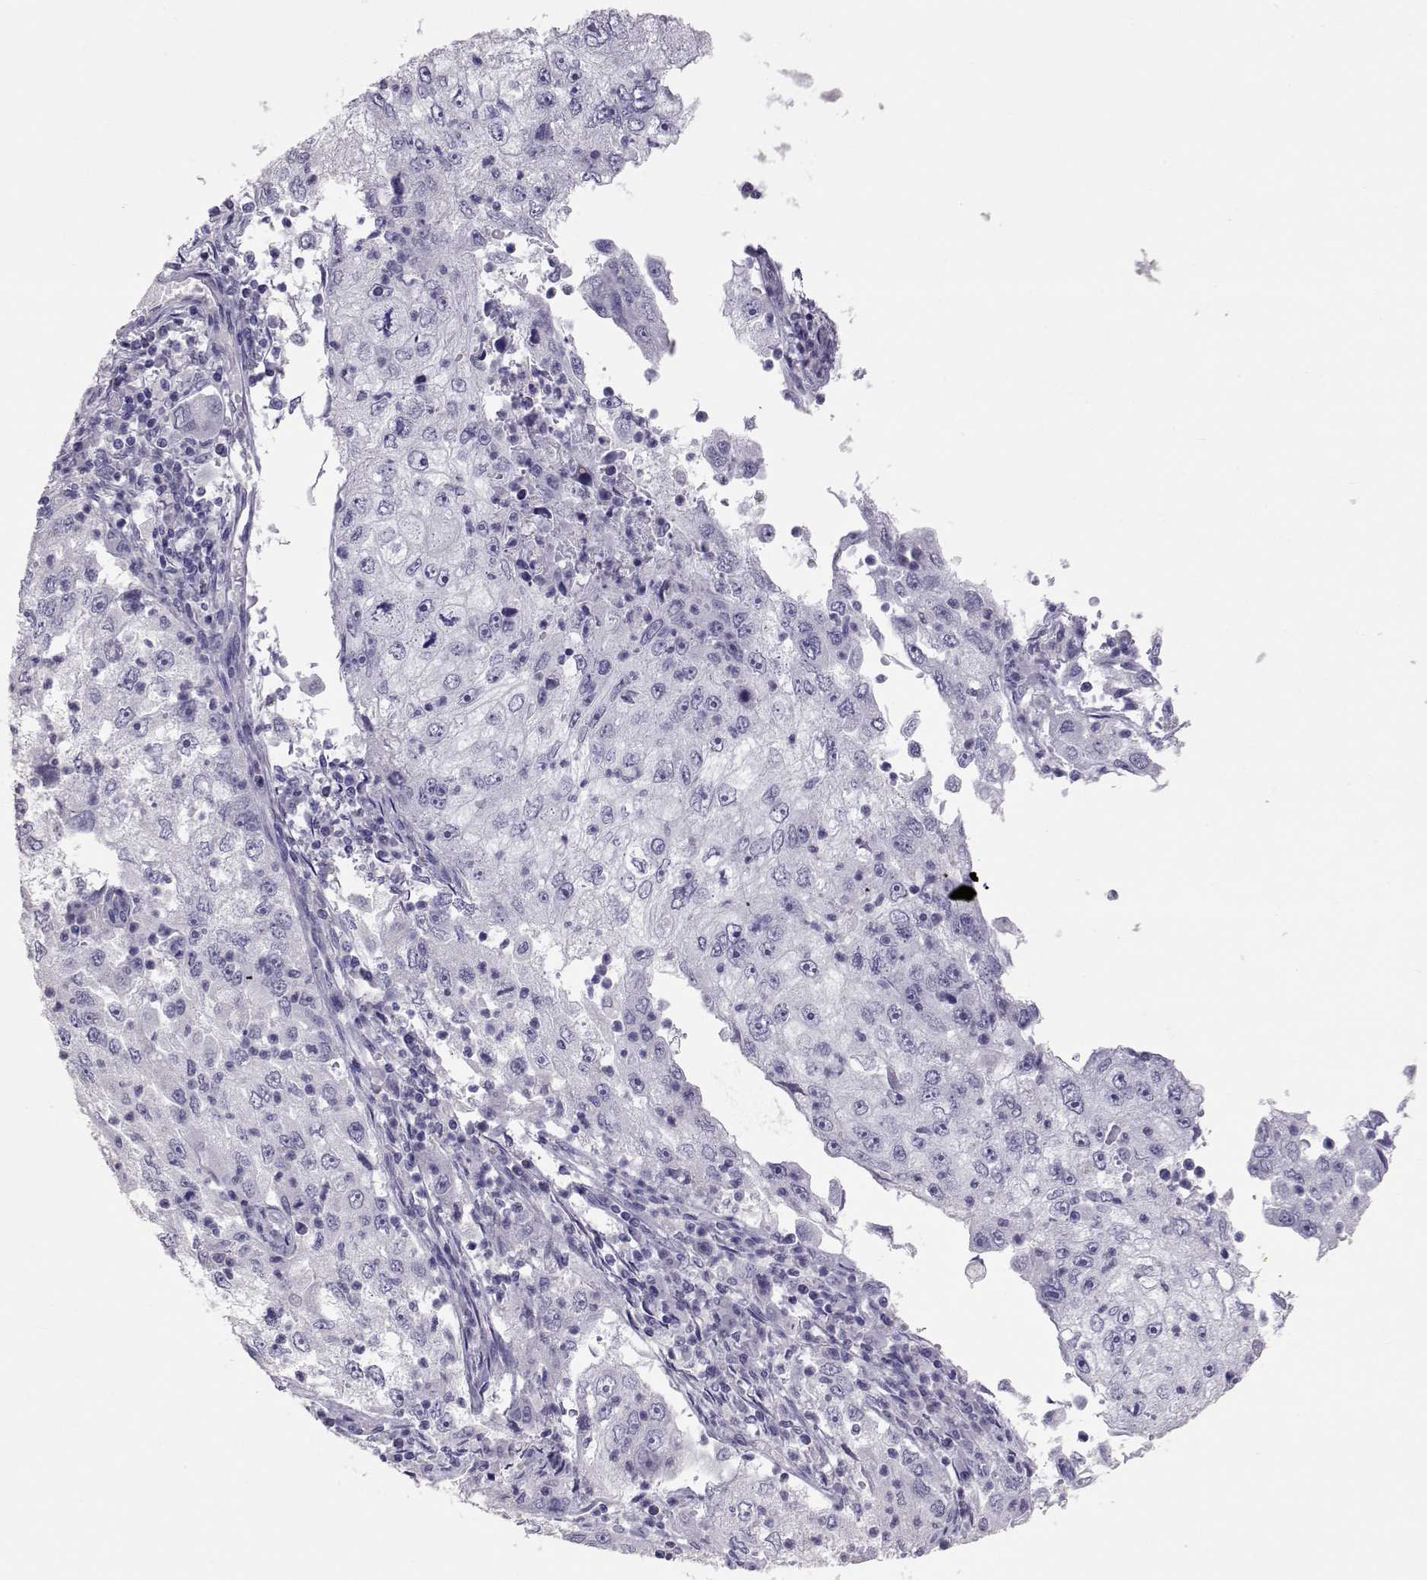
{"staining": {"intensity": "negative", "quantity": "none", "location": "none"}, "tissue": "cervical cancer", "cell_type": "Tumor cells", "image_type": "cancer", "snomed": [{"axis": "morphology", "description": "Squamous cell carcinoma, NOS"}, {"axis": "topography", "description": "Cervix"}], "caption": "Immunohistochemistry (IHC) of cervical cancer (squamous cell carcinoma) exhibits no staining in tumor cells.", "gene": "PMCH", "patient": {"sex": "female", "age": 36}}